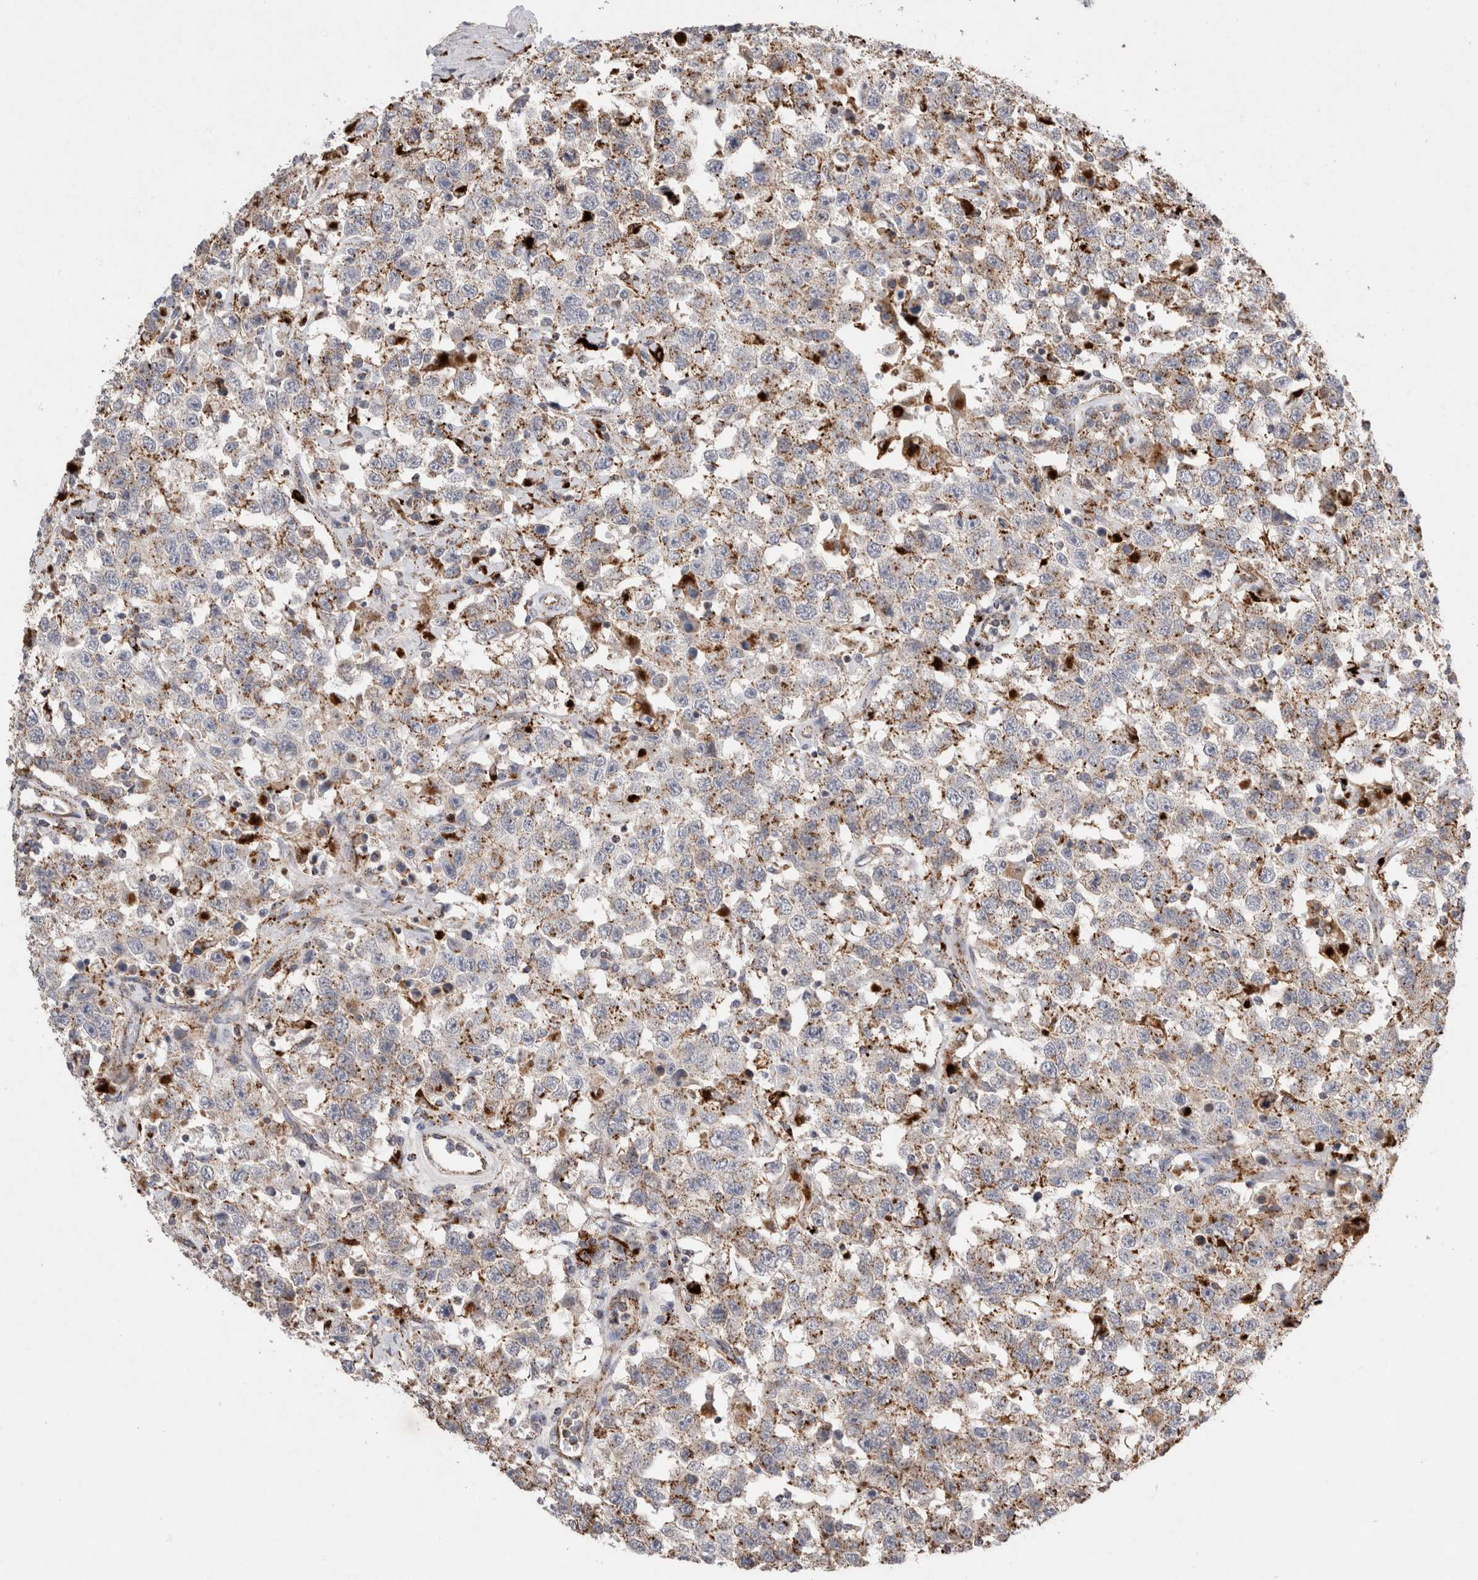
{"staining": {"intensity": "moderate", "quantity": ">75%", "location": "cytoplasmic/membranous"}, "tissue": "testis cancer", "cell_type": "Tumor cells", "image_type": "cancer", "snomed": [{"axis": "morphology", "description": "Seminoma, NOS"}, {"axis": "topography", "description": "Testis"}], "caption": "High-power microscopy captured an immunohistochemistry micrograph of testis cancer (seminoma), revealing moderate cytoplasmic/membranous positivity in approximately >75% of tumor cells.", "gene": "CTSA", "patient": {"sex": "male", "age": 41}}